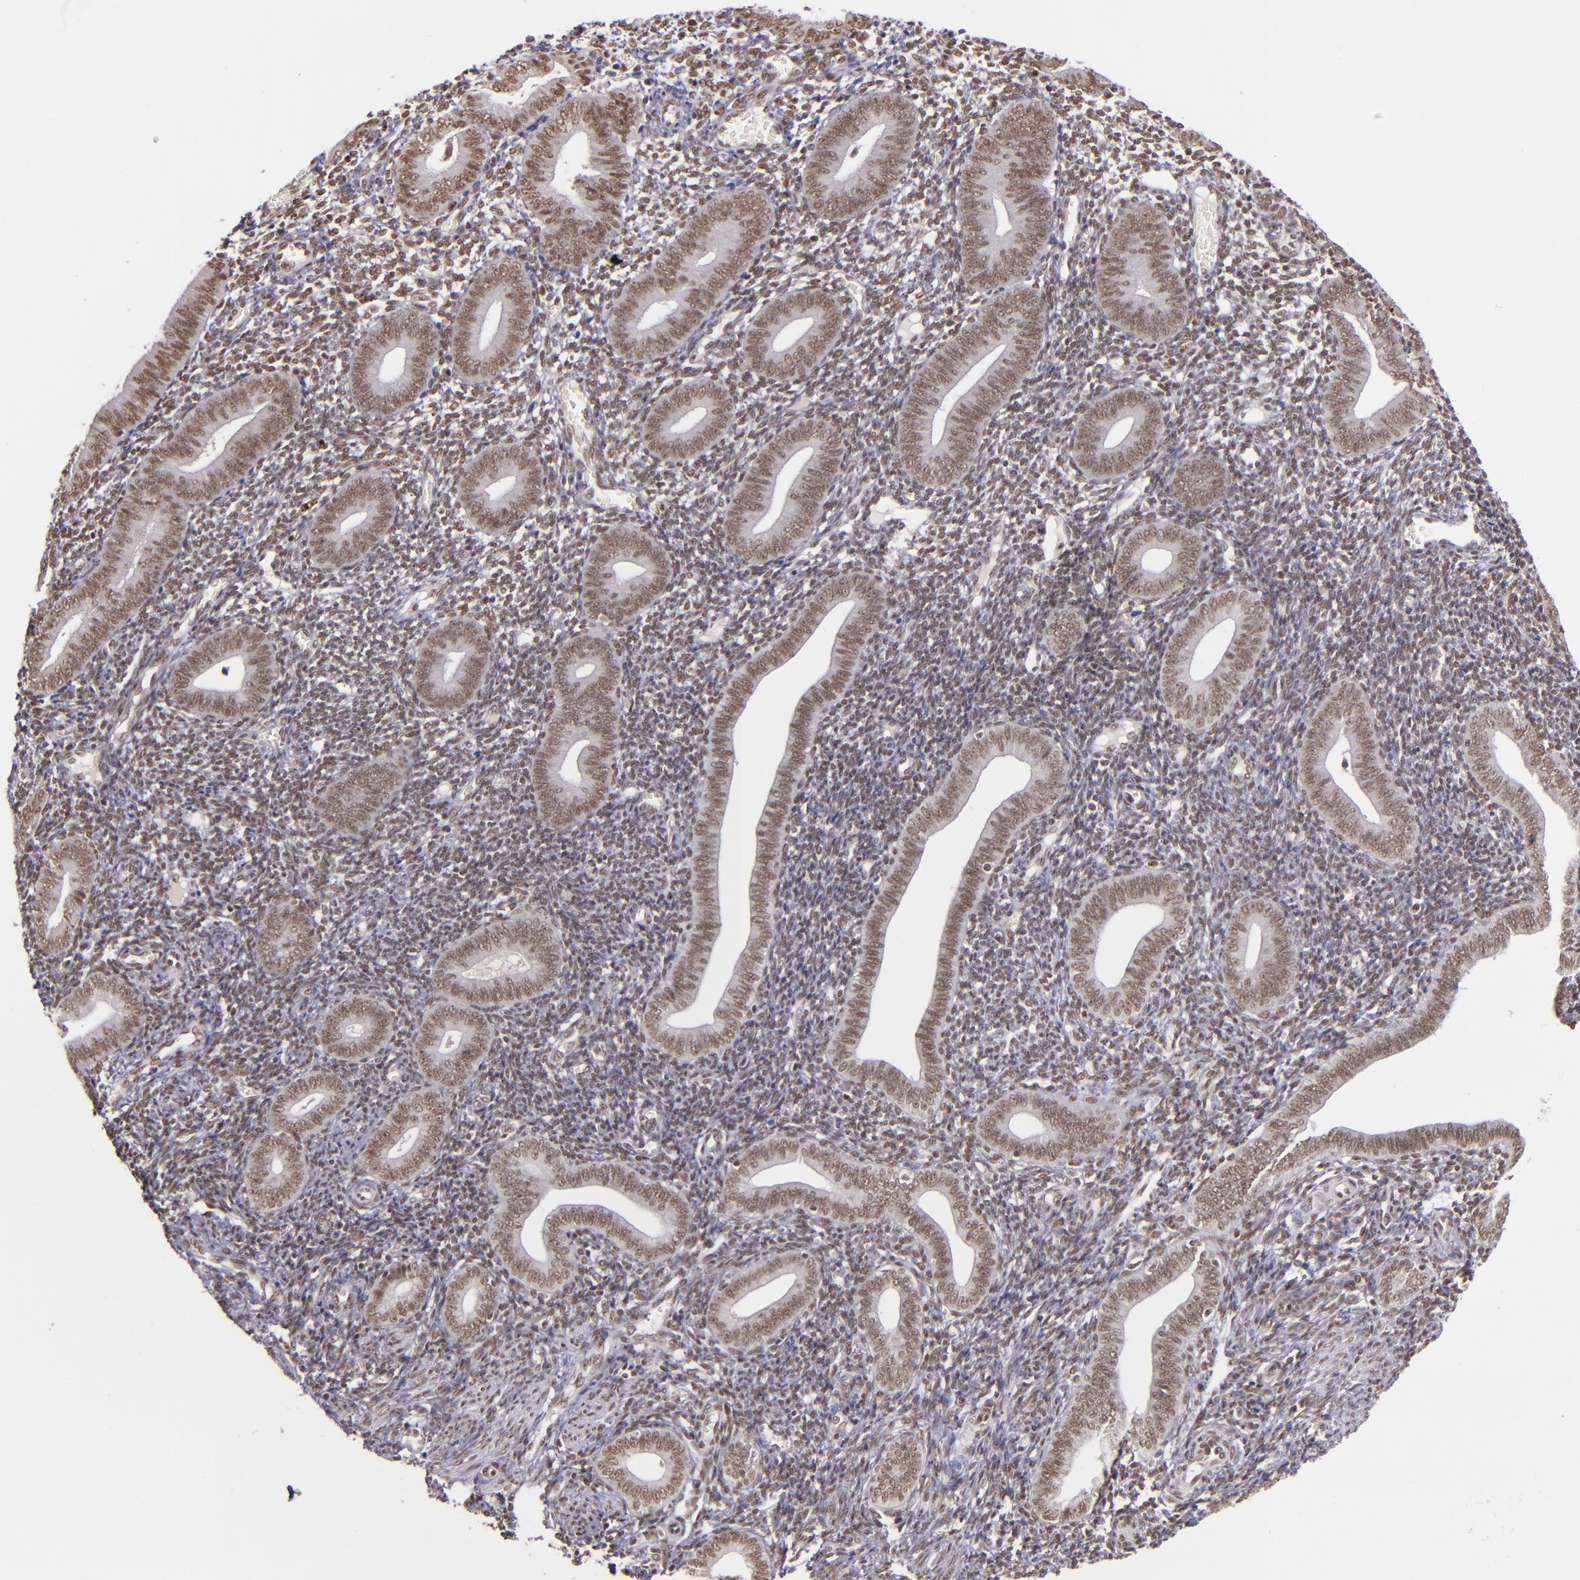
{"staining": {"intensity": "moderate", "quantity": ">75%", "location": "nuclear"}, "tissue": "endometrium", "cell_type": "Cells in endometrial stroma", "image_type": "normal", "snomed": [{"axis": "morphology", "description": "Normal tissue, NOS"}, {"axis": "topography", "description": "Uterus"}, {"axis": "topography", "description": "Endometrium"}], "caption": "Immunohistochemical staining of unremarkable human endometrium shows medium levels of moderate nuclear staining in approximately >75% of cells in endometrial stroma.", "gene": "ZNF148", "patient": {"sex": "female", "age": 33}}